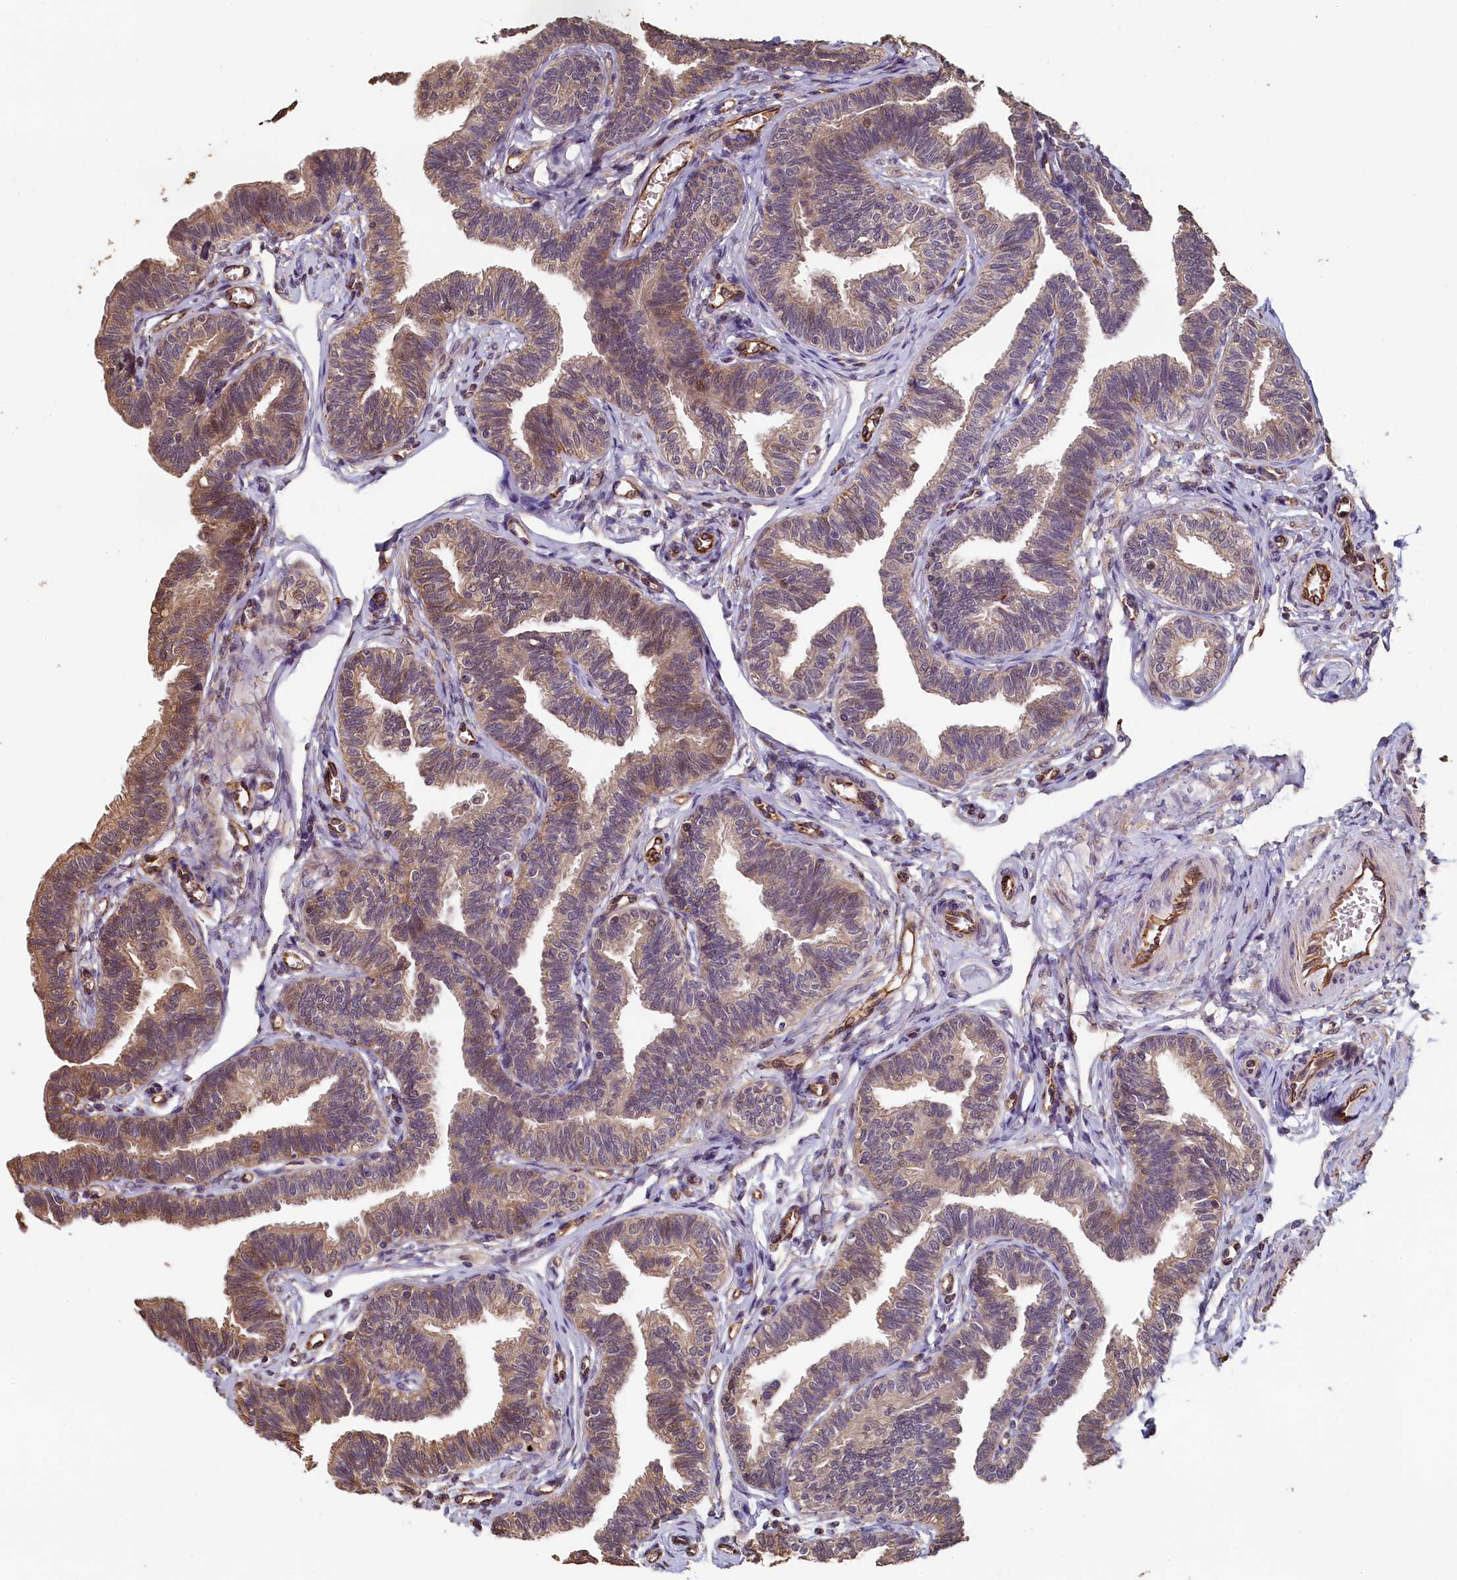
{"staining": {"intensity": "moderate", "quantity": ">75%", "location": "cytoplasmic/membranous"}, "tissue": "fallopian tube", "cell_type": "Glandular cells", "image_type": "normal", "snomed": [{"axis": "morphology", "description": "Normal tissue, NOS"}, {"axis": "topography", "description": "Fallopian tube"}, {"axis": "topography", "description": "Ovary"}], "caption": "Protein staining of unremarkable fallopian tube shows moderate cytoplasmic/membranous staining in approximately >75% of glandular cells.", "gene": "ACSBG1", "patient": {"sex": "female", "age": 23}}